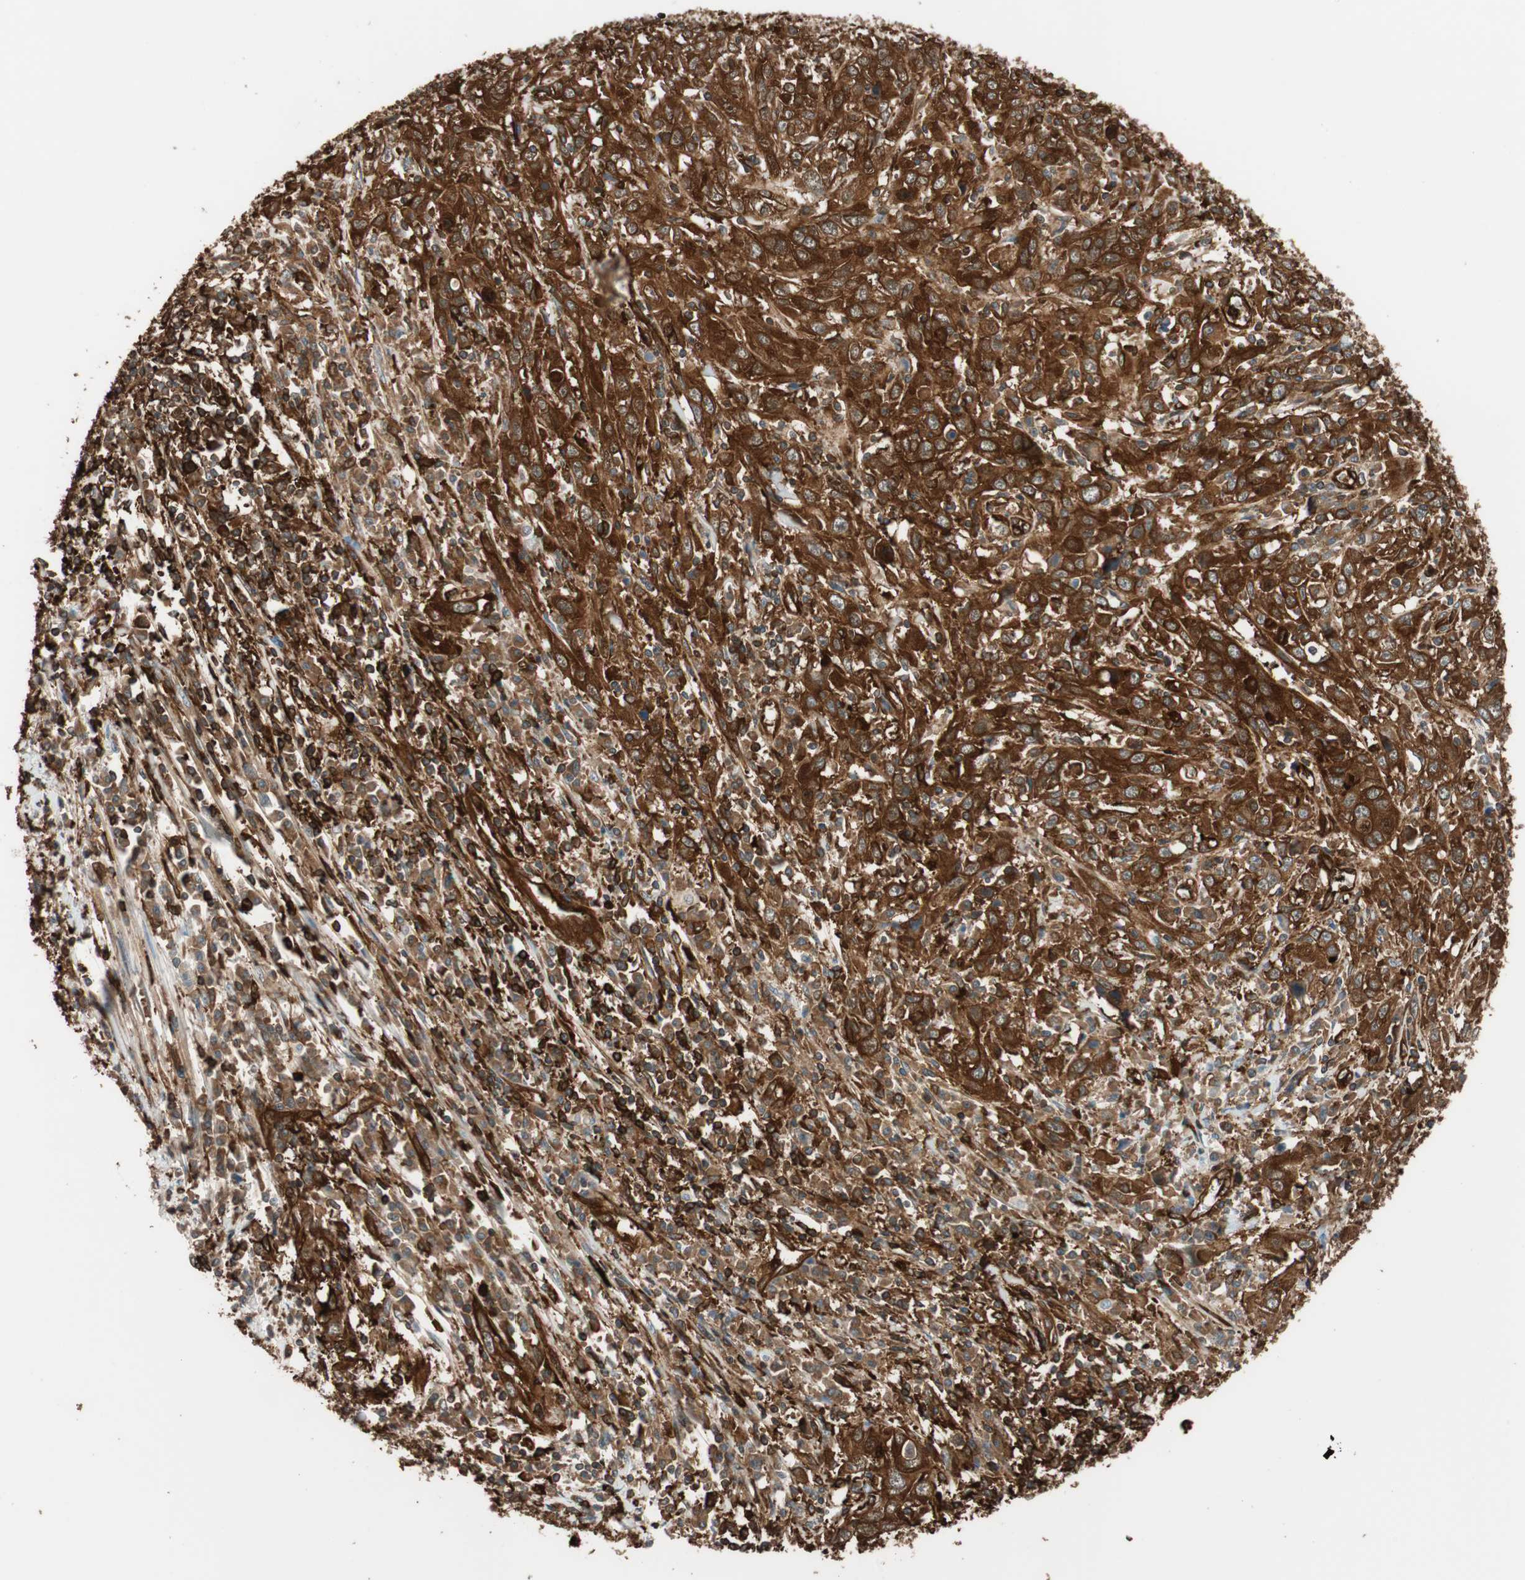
{"staining": {"intensity": "strong", "quantity": ">75%", "location": "cytoplasmic/membranous"}, "tissue": "cervical cancer", "cell_type": "Tumor cells", "image_type": "cancer", "snomed": [{"axis": "morphology", "description": "Squamous cell carcinoma, NOS"}, {"axis": "topography", "description": "Cervix"}], "caption": "Cervical cancer was stained to show a protein in brown. There is high levels of strong cytoplasmic/membranous positivity in about >75% of tumor cells. (Brightfield microscopy of DAB IHC at high magnification).", "gene": "VASP", "patient": {"sex": "female", "age": 46}}